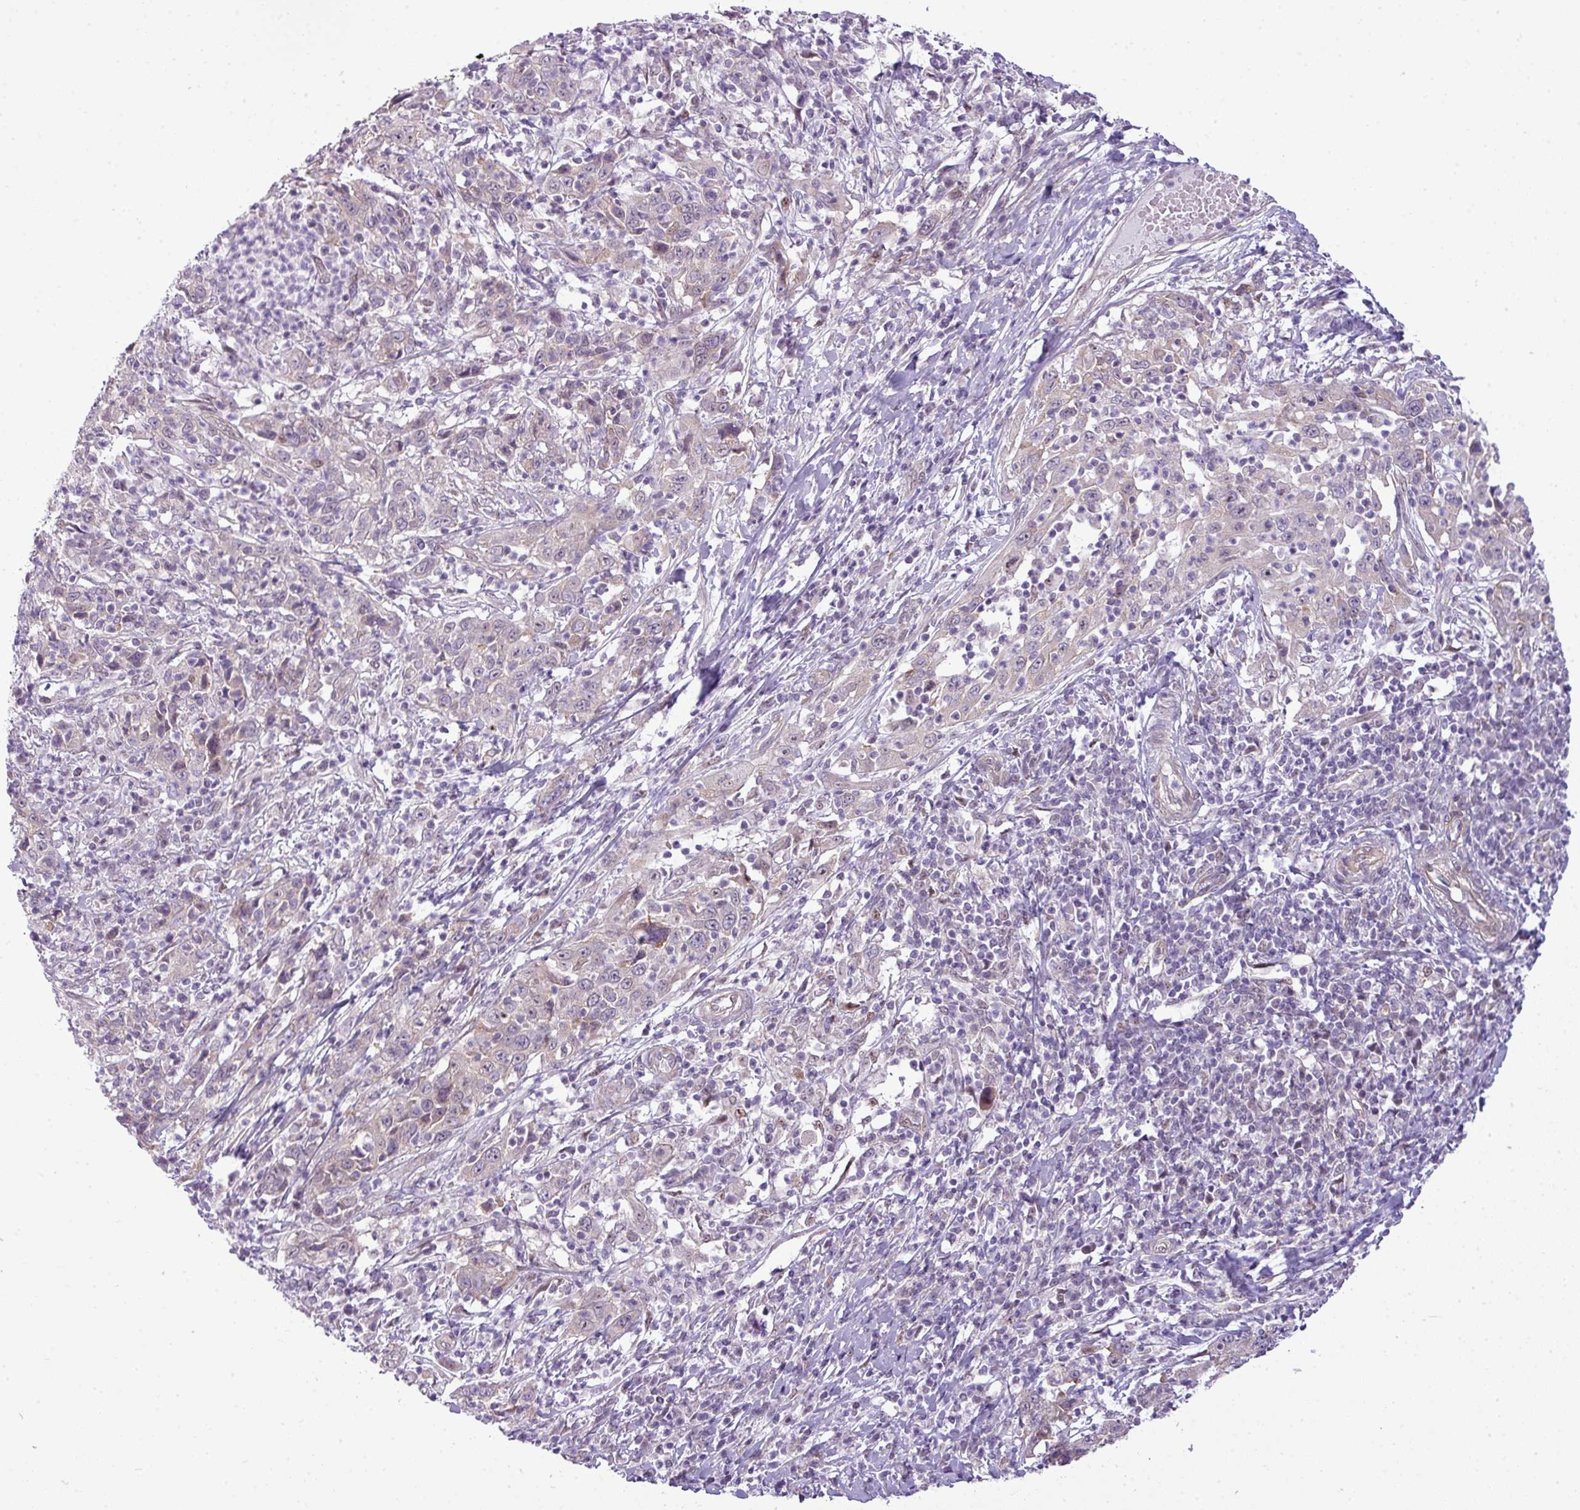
{"staining": {"intensity": "negative", "quantity": "none", "location": "none"}, "tissue": "cervical cancer", "cell_type": "Tumor cells", "image_type": "cancer", "snomed": [{"axis": "morphology", "description": "Squamous cell carcinoma, NOS"}, {"axis": "topography", "description": "Cervix"}], "caption": "Squamous cell carcinoma (cervical) stained for a protein using immunohistochemistry shows no expression tumor cells.", "gene": "MAK16", "patient": {"sex": "female", "age": 46}}